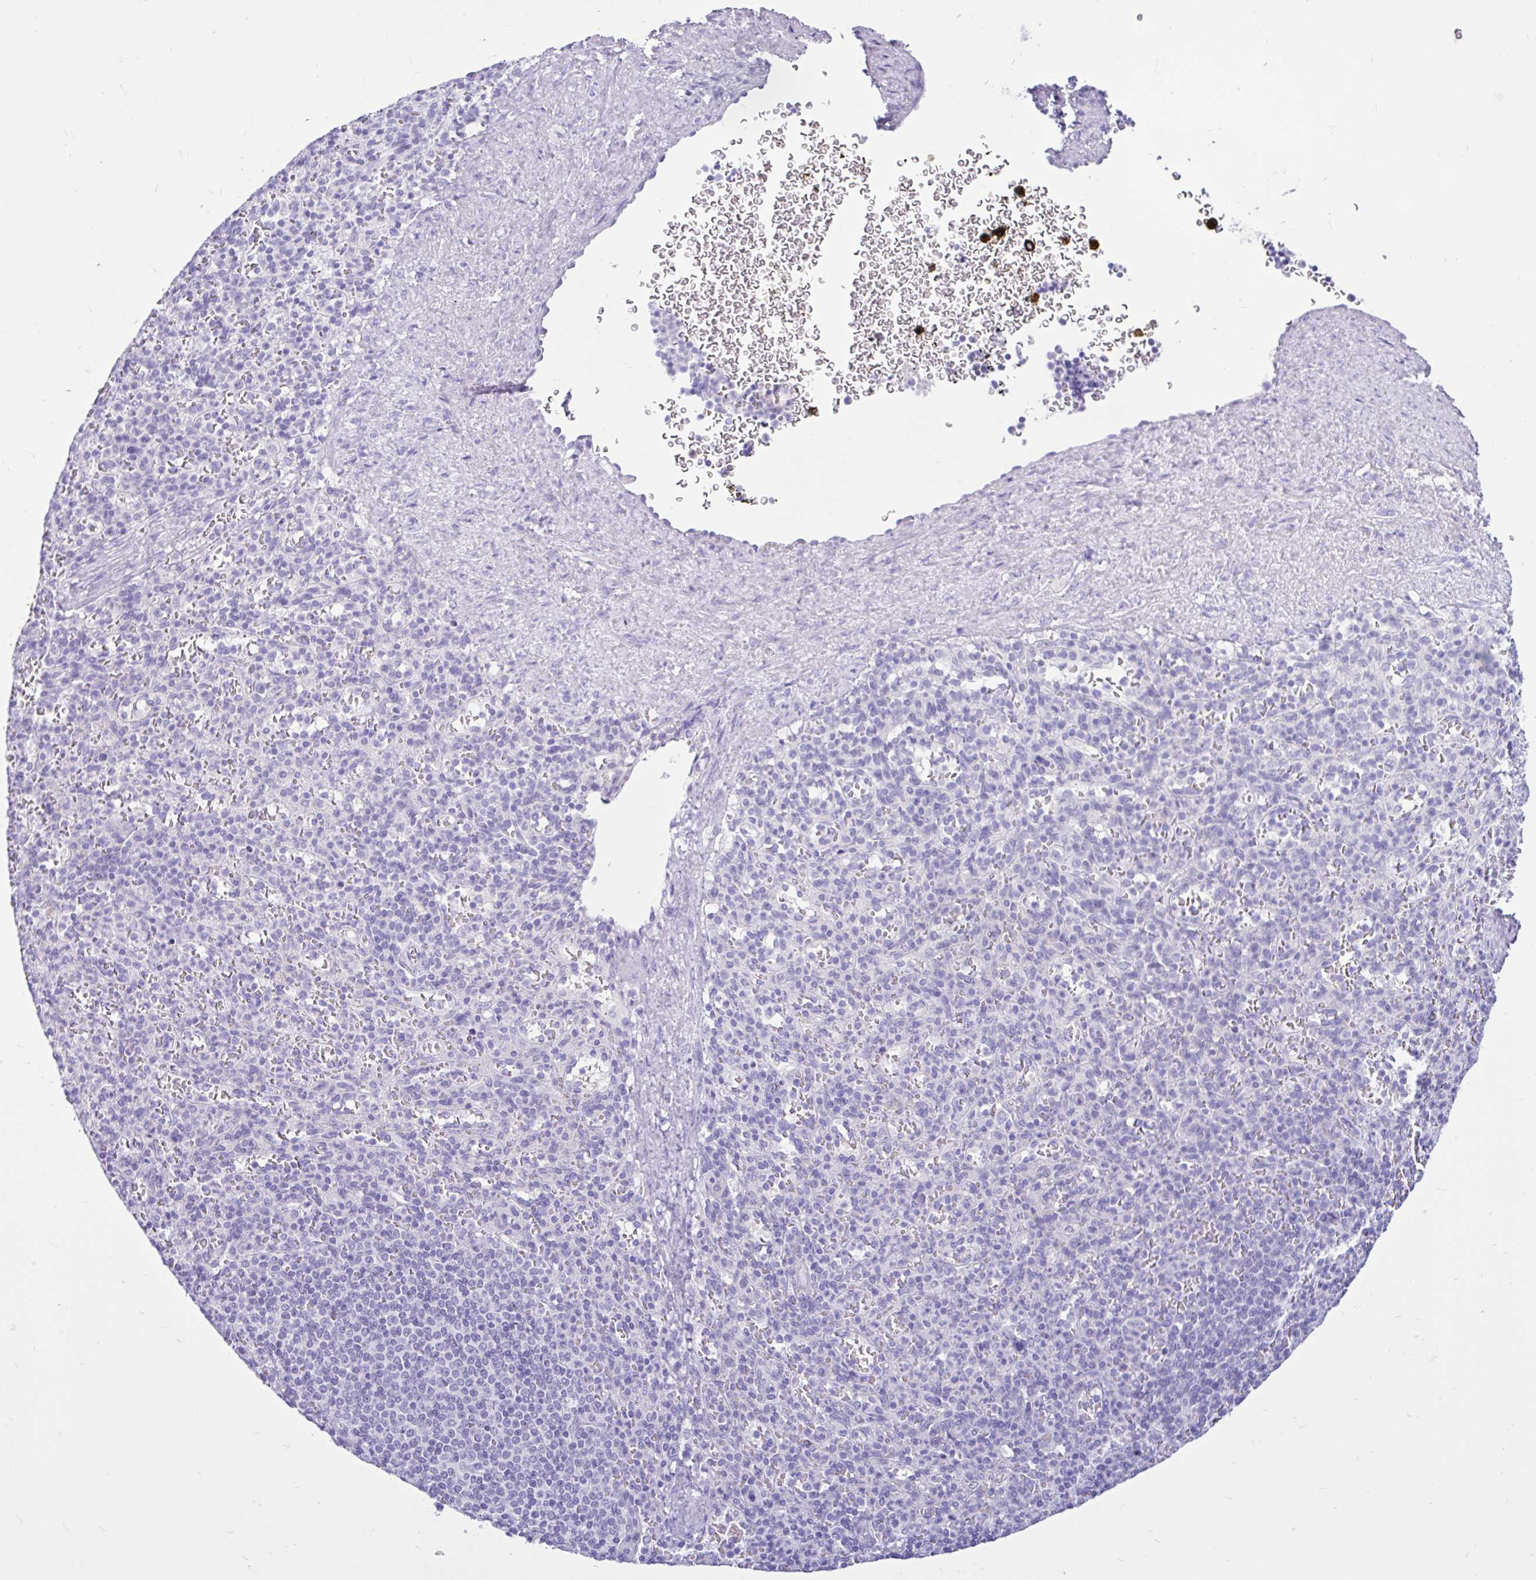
{"staining": {"intensity": "negative", "quantity": "none", "location": "none"}, "tissue": "spleen", "cell_type": "Cells in red pulp", "image_type": "normal", "snomed": [{"axis": "morphology", "description": "Normal tissue, NOS"}, {"axis": "topography", "description": "Spleen"}], "caption": "Immunohistochemistry (IHC) of normal human spleen reveals no expression in cells in red pulp. (DAB (3,3'-diaminobenzidine) IHC, high magnification).", "gene": "CYP19A1", "patient": {"sex": "female", "age": 74}}